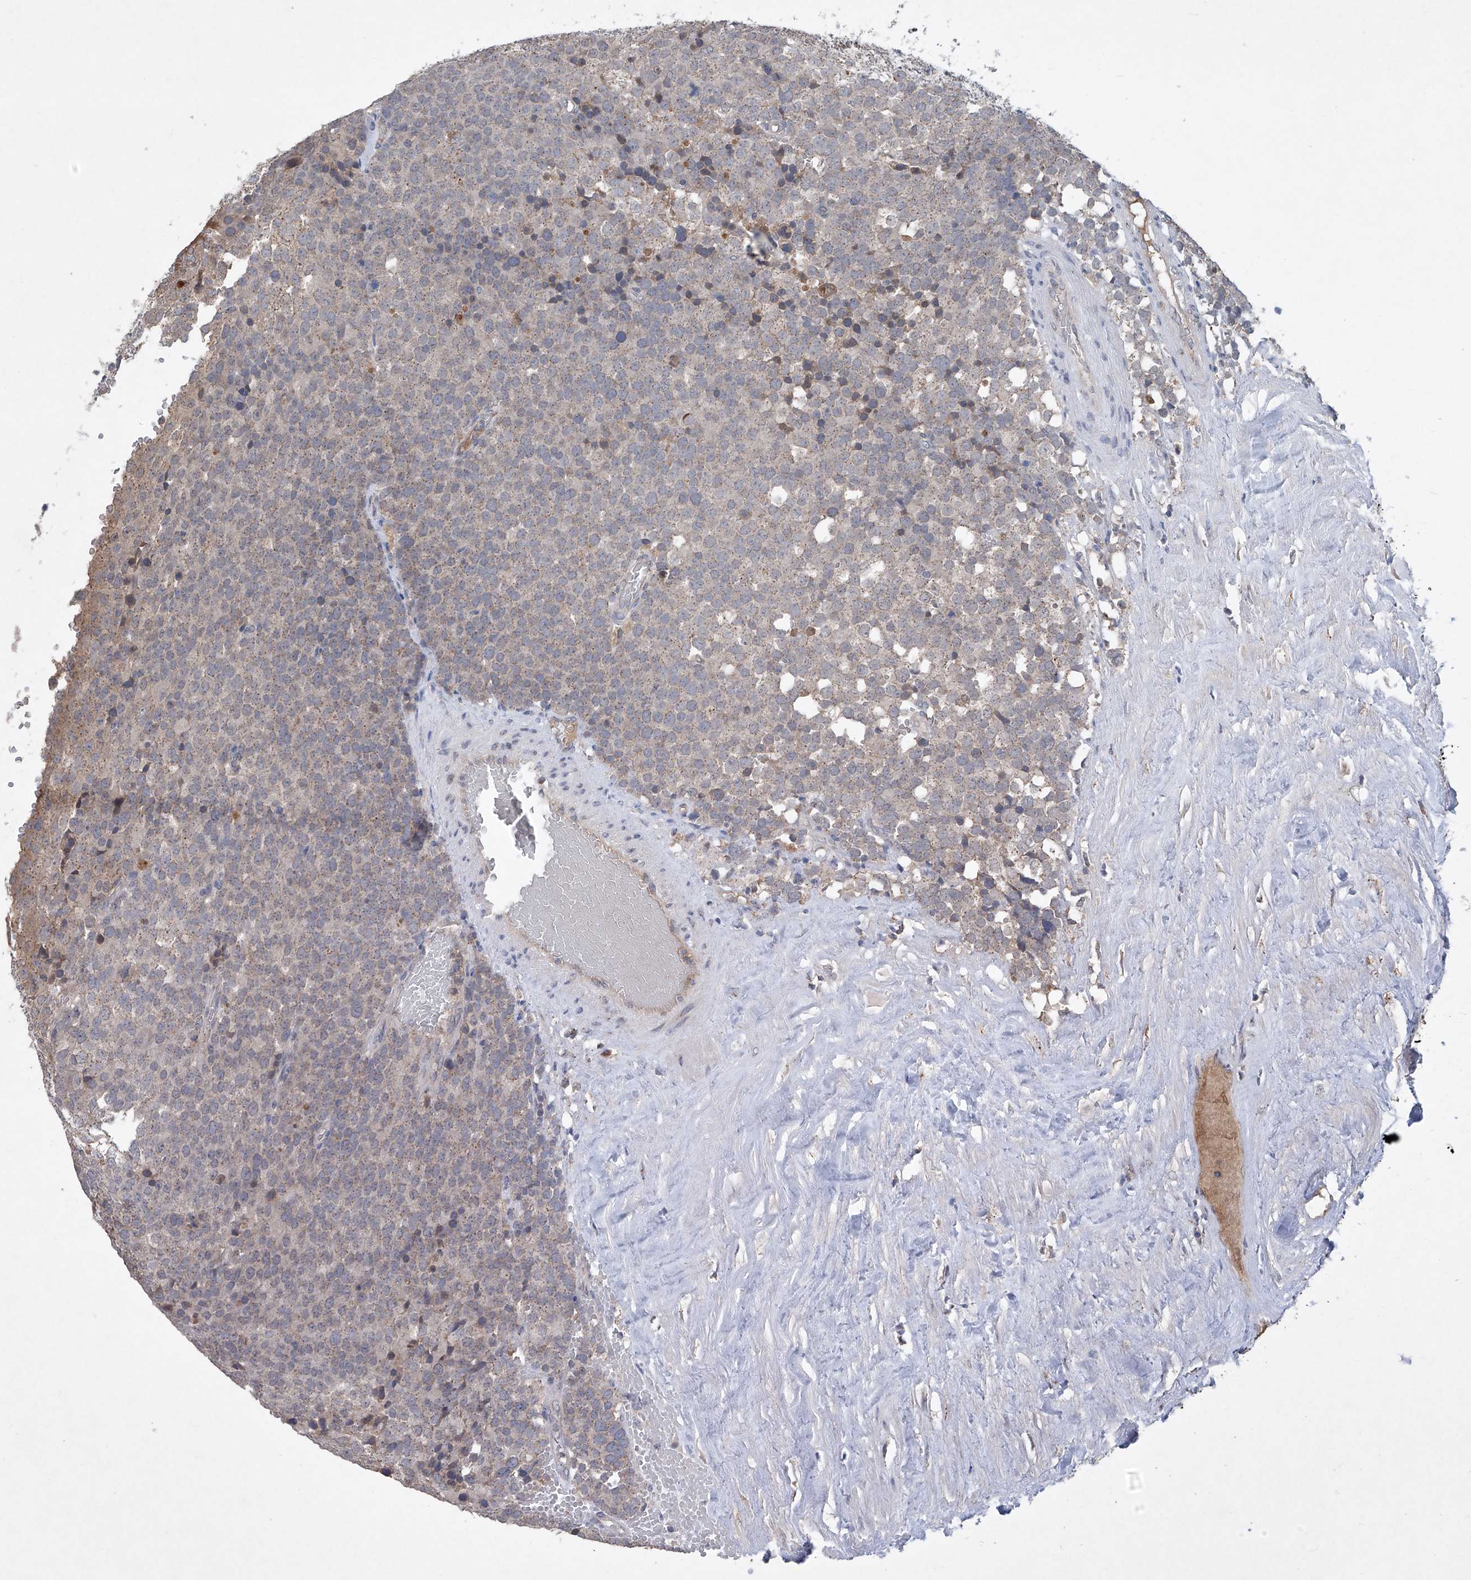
{"staining": {"intensity": "weak", "quantity": "25%-75%", "location": "cytoplasmic/membranous"}, "tissue": "testis cancer", "cell_type": "Tumor cells", "image_type": "cancer", "snomed": [{"axis": "morphology", "description": "Seminoma, NOS"}, {"axis": "topography", "description": "Testis"}], "caption": "The histopathology image displays a brown stain indicating the presence of a protein in the cytoplasmic/membranous of tumor cells in testis cancer.", "gene": "PCSK5", "patient": {"sex": "male", "age": 71}}